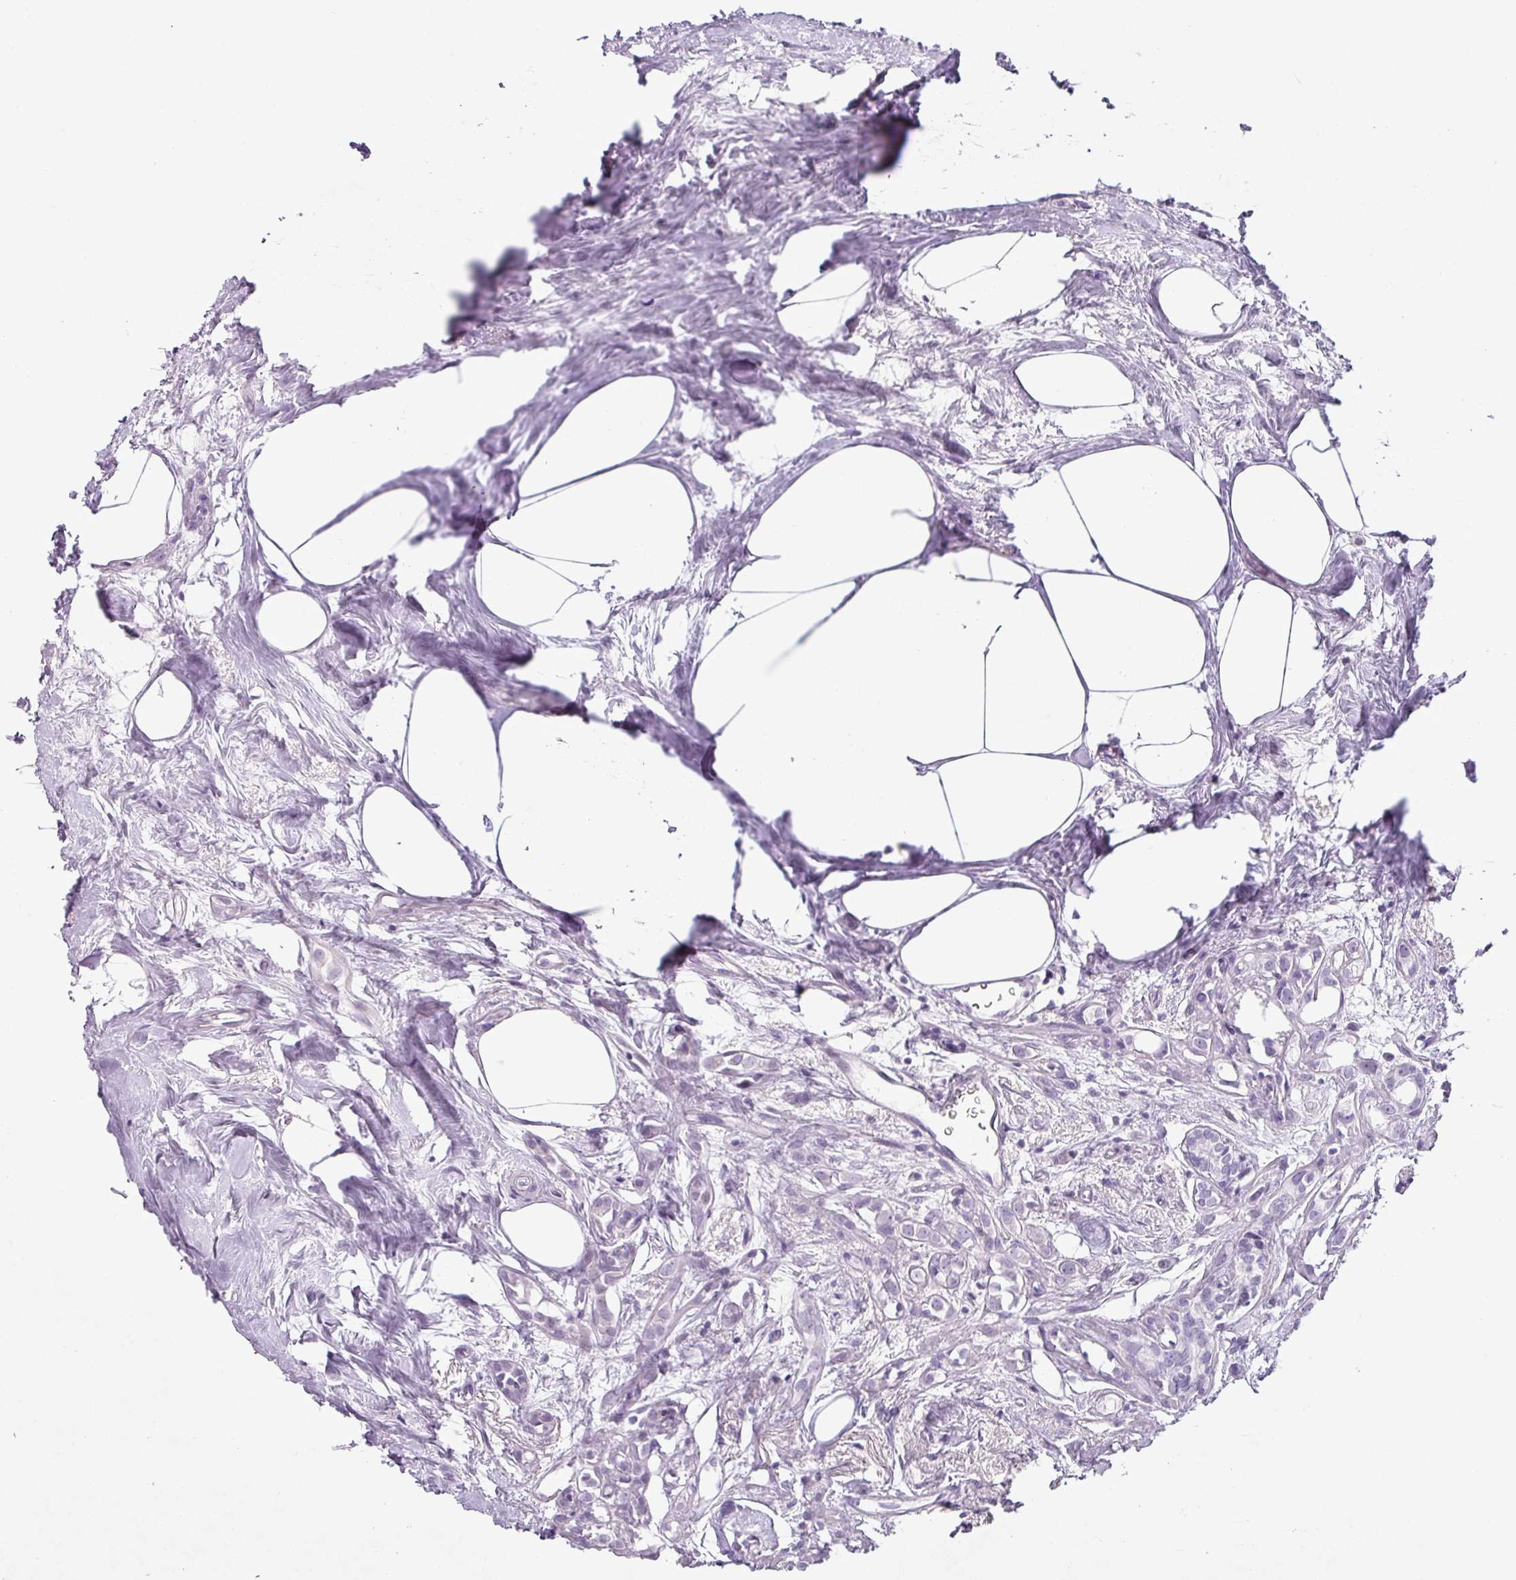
{"staining": {"intensity": "negative", "quantity": "none", "location": "none"}, "tissue": "breast cancer", "cell_type": "Tumor cells", "image_type": "cancer", "snomed": [{"axis": "morphology", "description": "Carcinoma, NOS"}, {"axis": "topography", "description": "Breast"}], "caption": "This is a photomicrograph of IHC staining of breast carcinoma, which shows no positivity in tumor cells. (DAB (3,3'-diaminobenzidine) IHC, high magnification).", "gene": "TRA2A", "patient": {"sex": "female", "age": 60}}